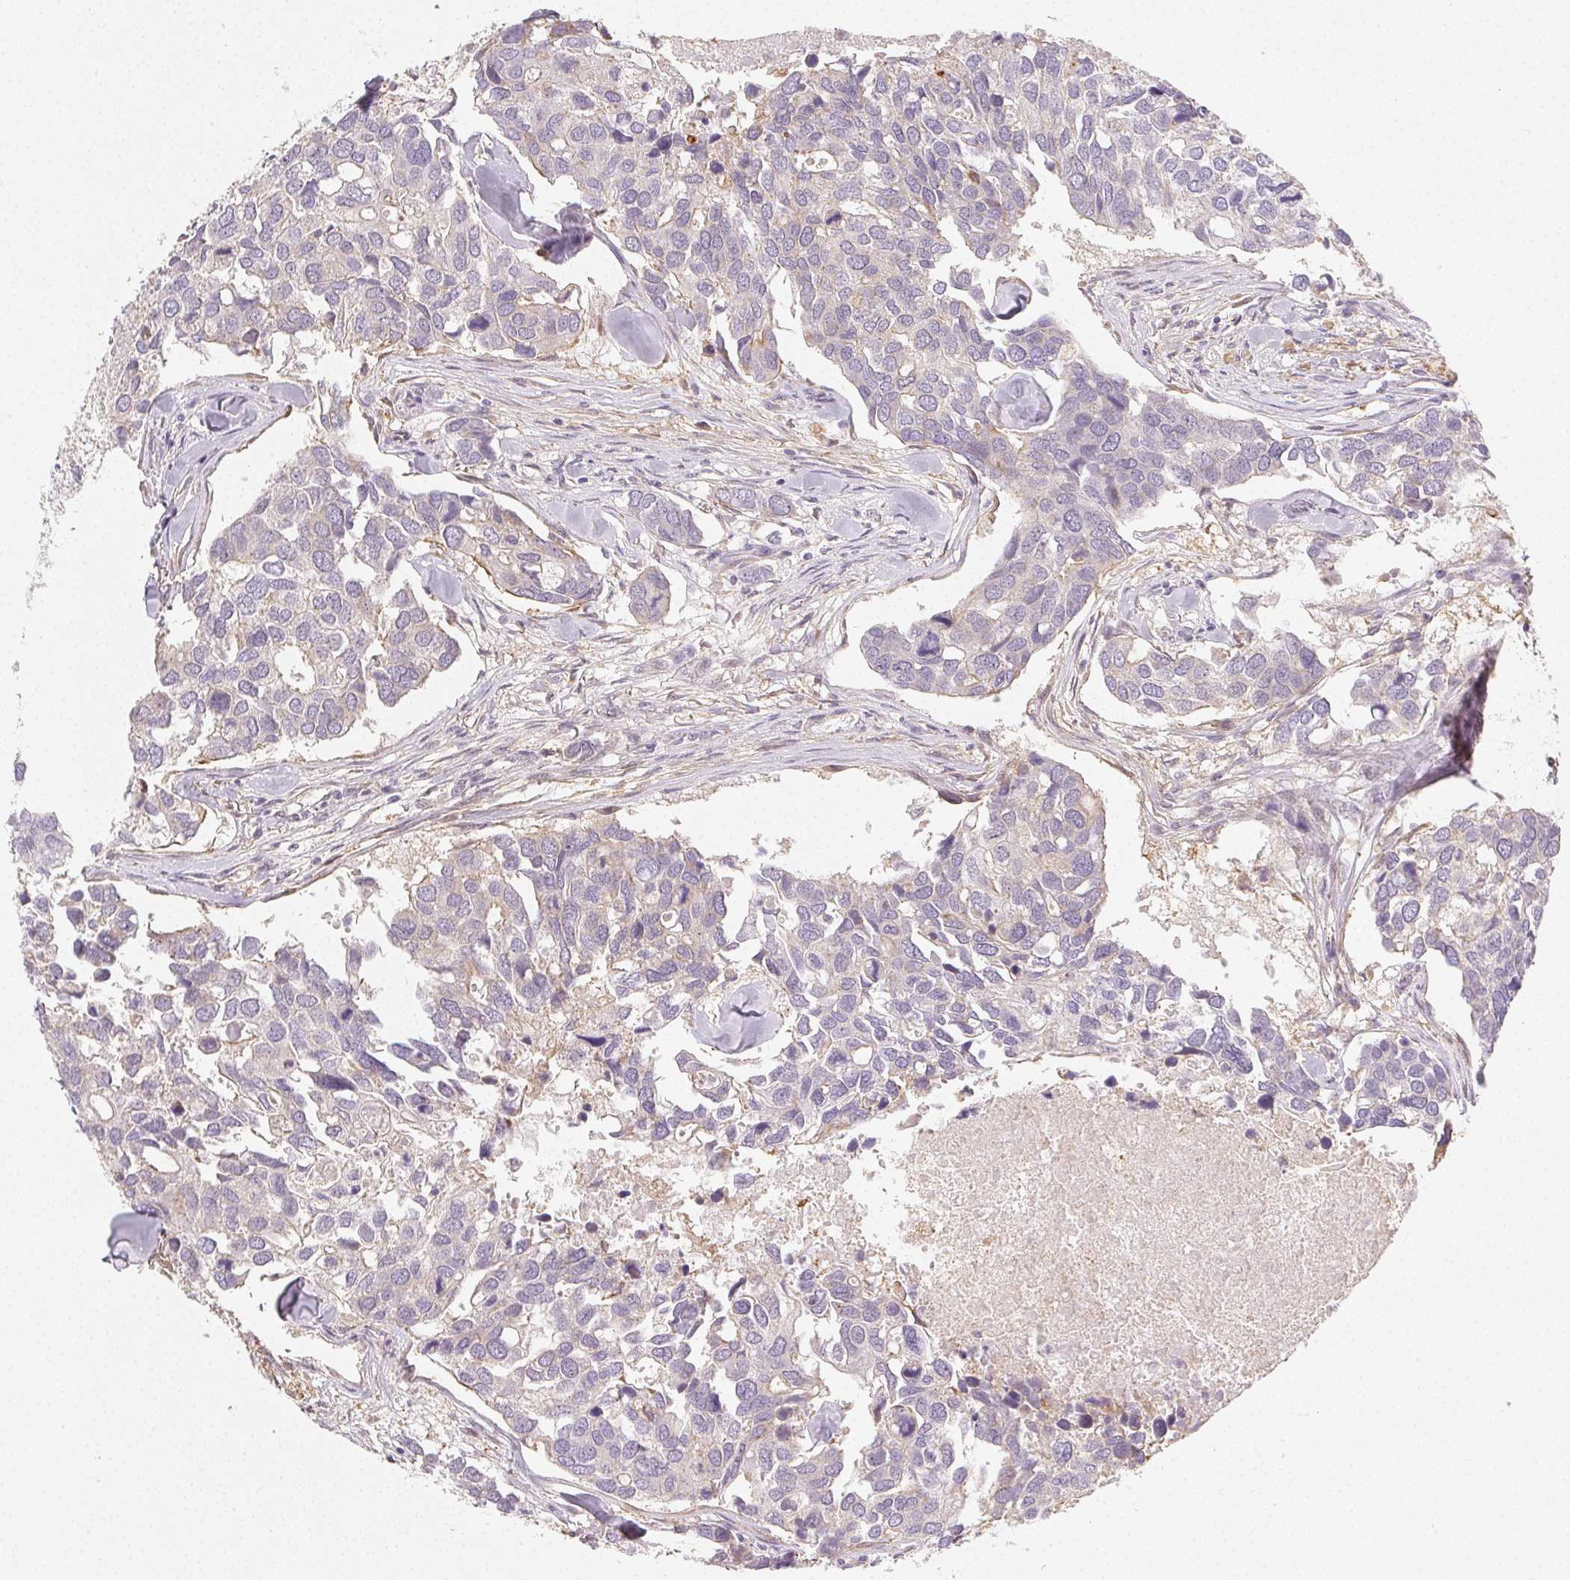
{"staining": {"intensity": "negative", "quantity": "none", "location": "none"}, "tissue": "breast cancer", "cell_type": "Tumor cells", "image_type": "cancer", "snomed": [{"axis": "morphology", "description": "Duct carcinoma"}, {"axis": "topography", "description": "Breast"}], "caption": "There is no significant positivity in tumor cells of intraductal carcinoma (breast).", "gene": "LRRC23", "patient": {"sex": "female", "age": 83}}